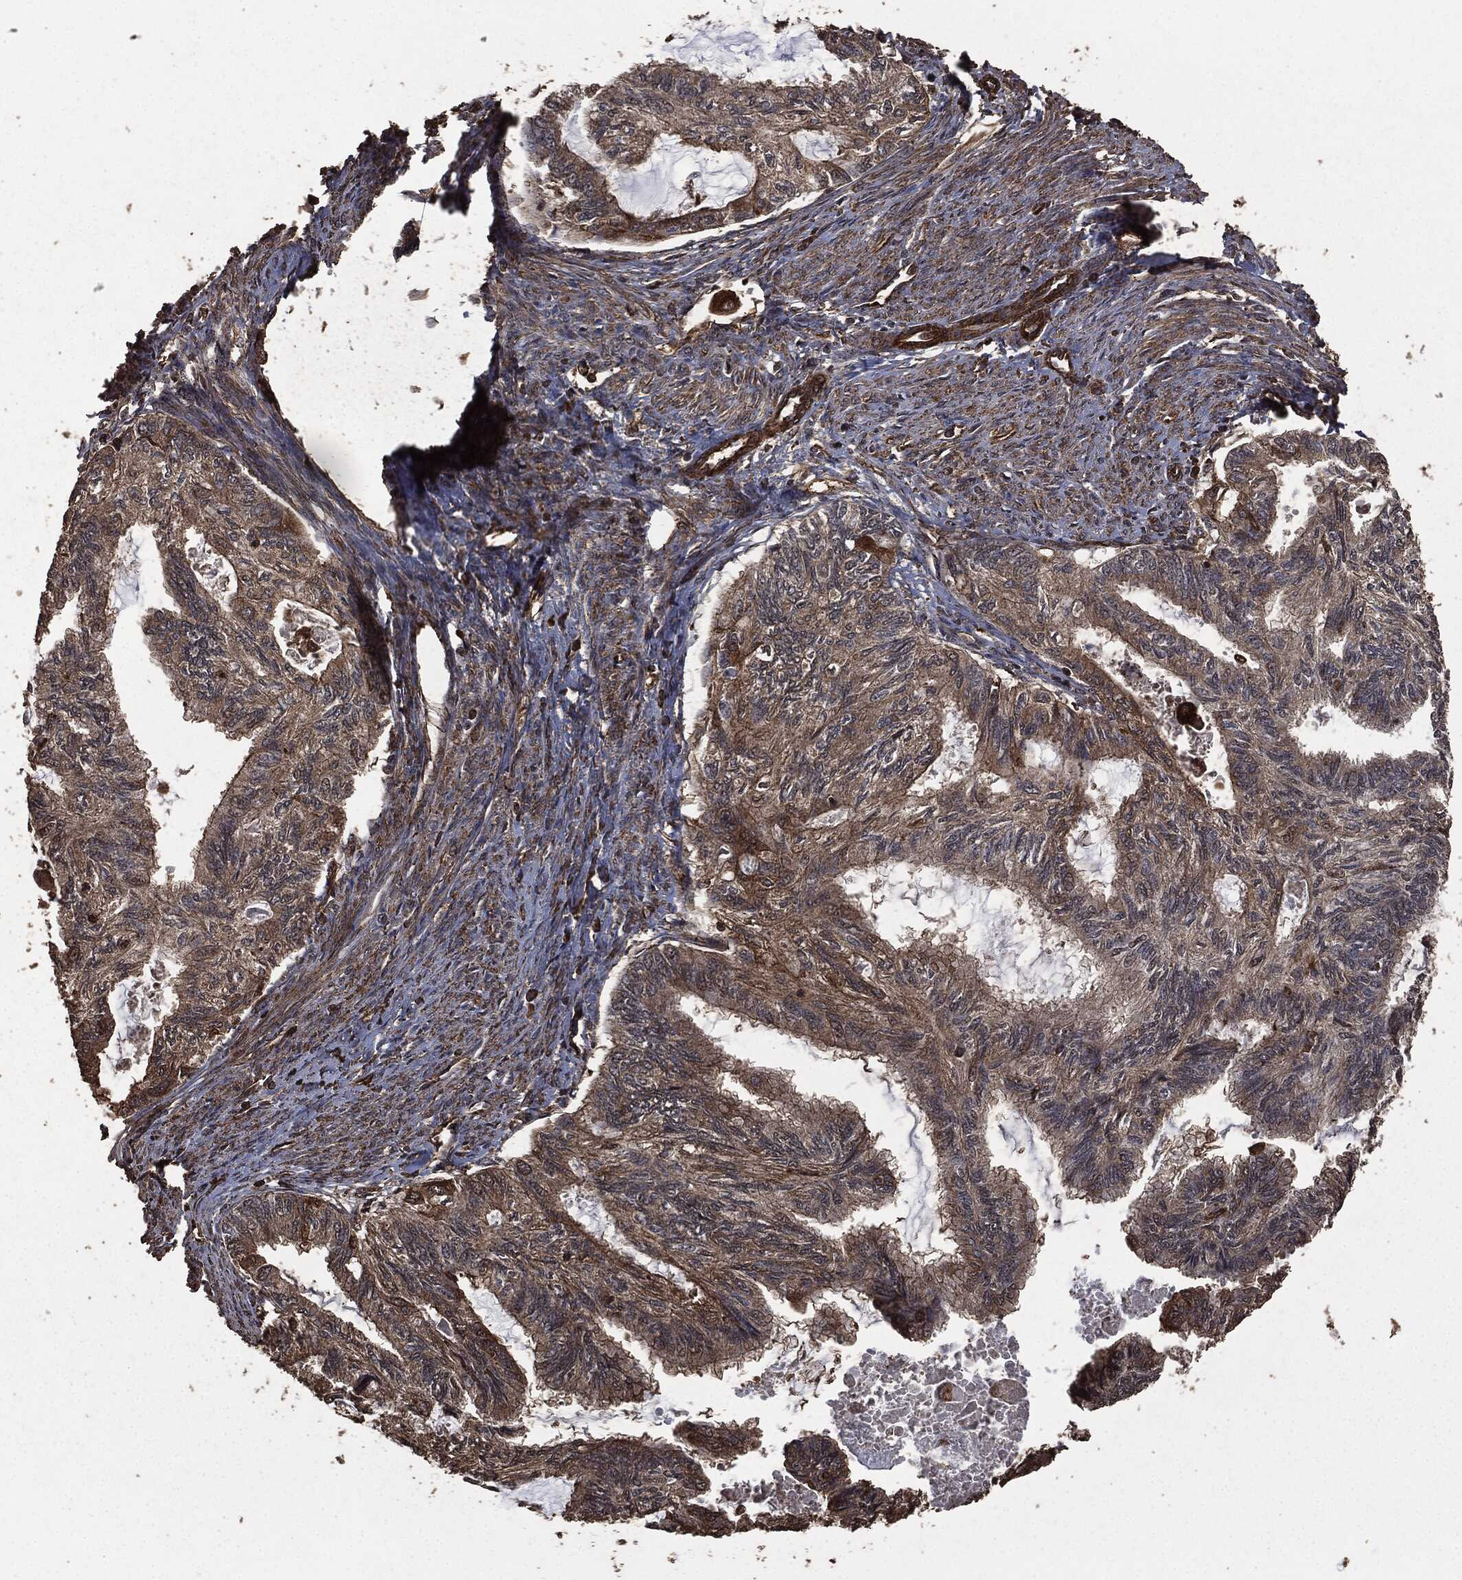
{"staining": {"intensity": "strong", "quantity": "<25%", "location": "cytoplasmic/membranous"}, "tissue": "endometrial cancer", "cell_type": "Tumor cells", "image_type": "cancer", "snomed": [{"axis": "morphology", "description": "Adenocarcinoma, NOS"}, {"axis": "topography", "description": "Endometrium"}], "caption": "Strong cytoplasmic/membranous expression is identified in about <25% of tumor cells in endometrial cancer.", "gene": "HRAS", "patient": {"sex": "female", "age": 86}}